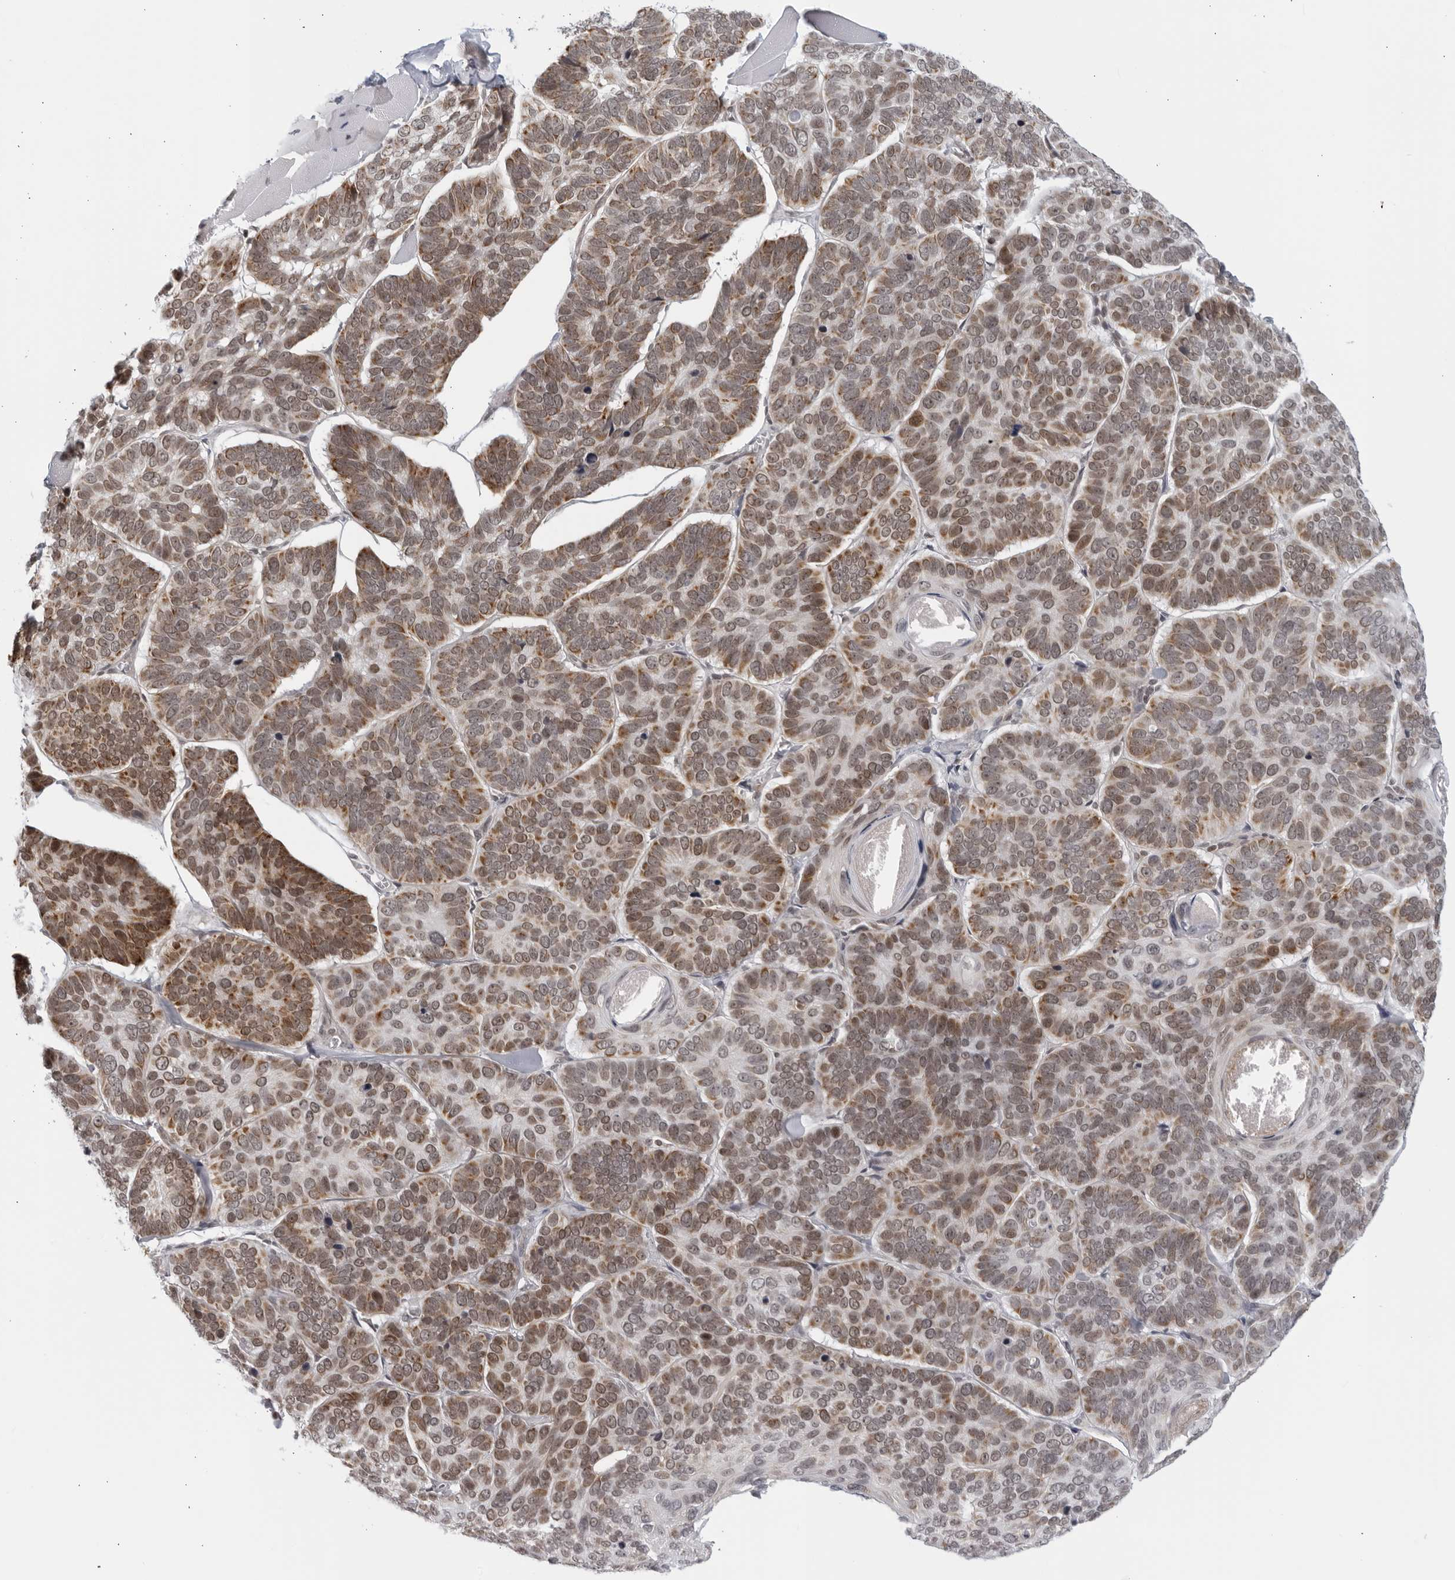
{"staining": {"intensity": "moderate", "quantity": ">75%", "location": "cytoplasmic/membranous"}, "tissue": "skin cancer", "cell_type": "Tumor cells", "image_type": "cancer", "snomed": [{"axis": "morphology", "description": "Basal cell carcinoma"}, {"axis": "topography", "description": "Skin"}], "caption": "Immunohistochemical staining of skin cancer demonstrates moderate cytoplasmic/membranous protein staining in approximately >75% of tumor cells. The staining was performed using DAB, with brown indicating positive protein expression. Nuclei are stained blue with hematoxylin.", "gene": "RAB11FIP3", "patient": {"sex": "male", "age": 62}}